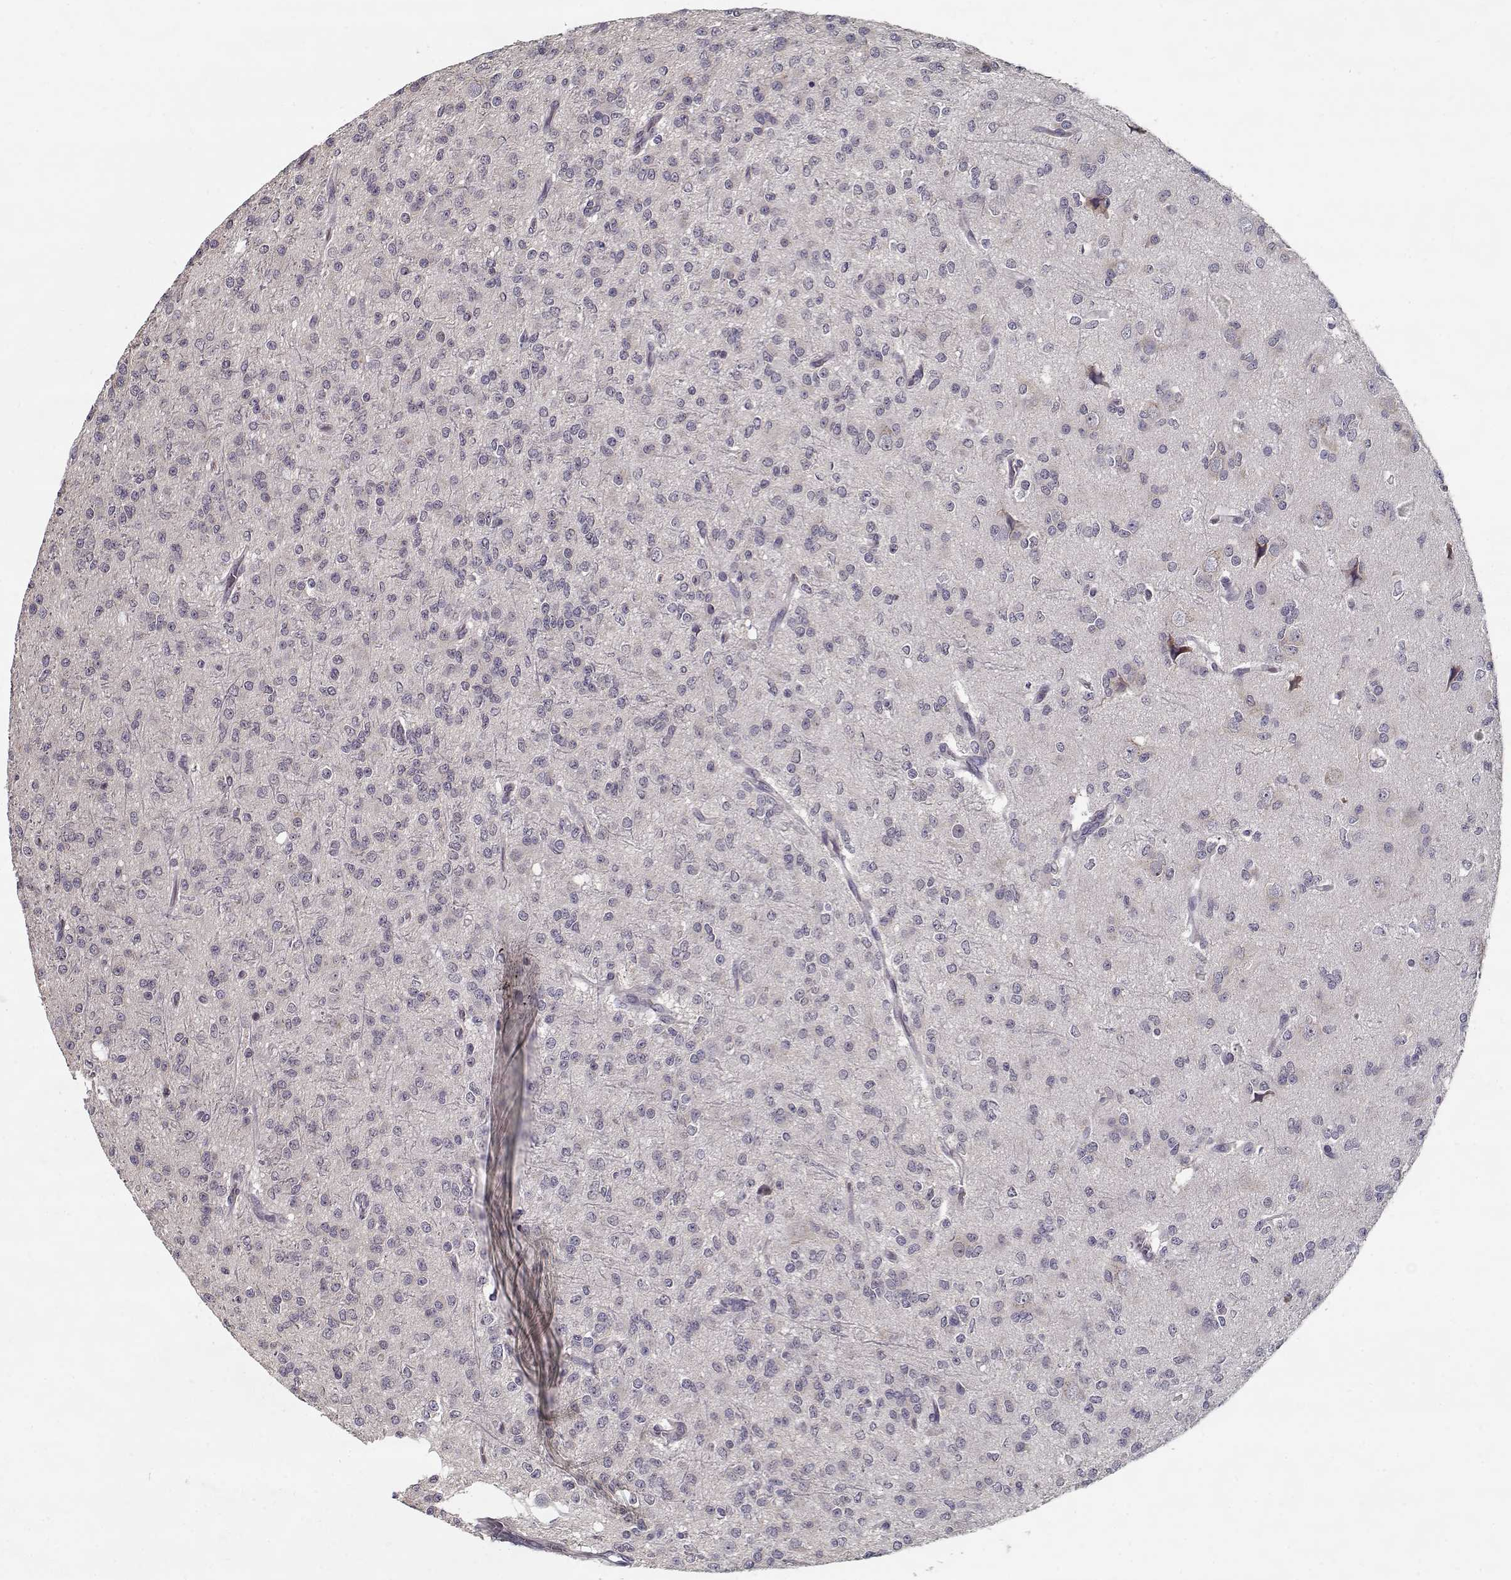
{"staining": {"intensity": "negative", "quantity": "none", "location": "none"}, "tissue": "glioma", "cell_type": "Tumor cells", "image_type": "cancer", "snomed": [{"axis": "morphology", "description": "Glioma, malignant, Low grade"}, {"axis": "topography", "description": "Brain"}], "caption": "Immunohistochemistry of low-grade glioma (malignant) exhibits no staining in tumor cells.", "gene": "TESPA1", "patient": {"sex": "male", "age": 27}}